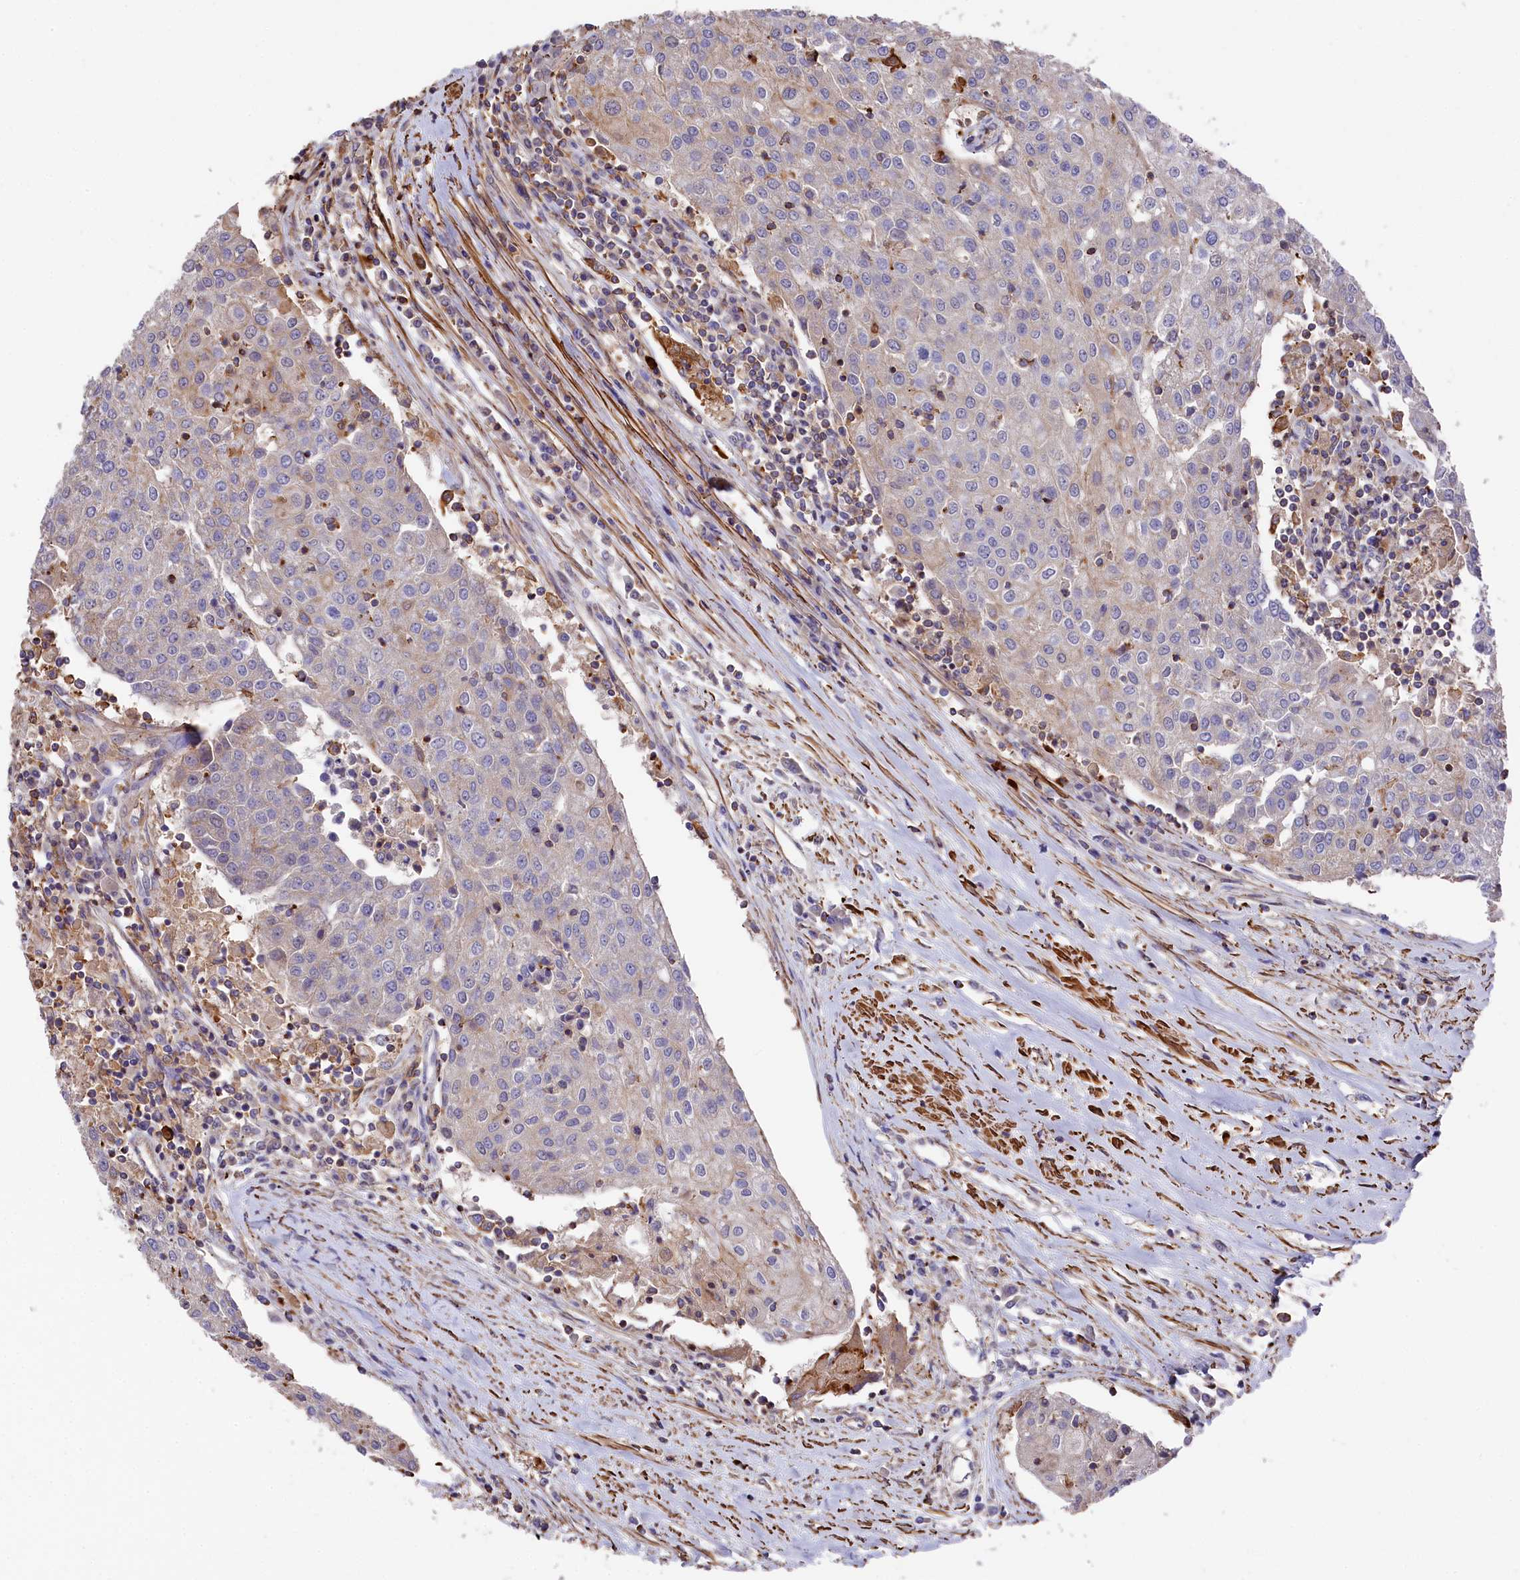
{"staining": {"intensity": "weak", "quantity": "<25%", "location": "cytoplasmic/membranous"}, "tissue": "urothelial cancer", "cell_type": "Tumor cells", "image_type": "cancer", "snomed": [{"axis": "morphology", "description": "Urothelial carcinoma, High grade"}, {"axis": "topography", "description": "Urinary bladder"}], "caption": "This is a image of immunohistochemistry staining of urothelial cancer, which shows no positivity in tumor cells. (DAB immunohistochemistry (IHC) with hematoxylin counter stain).", "gene": "RAPSN", "patient": {"sex": "female", "age": 85}}